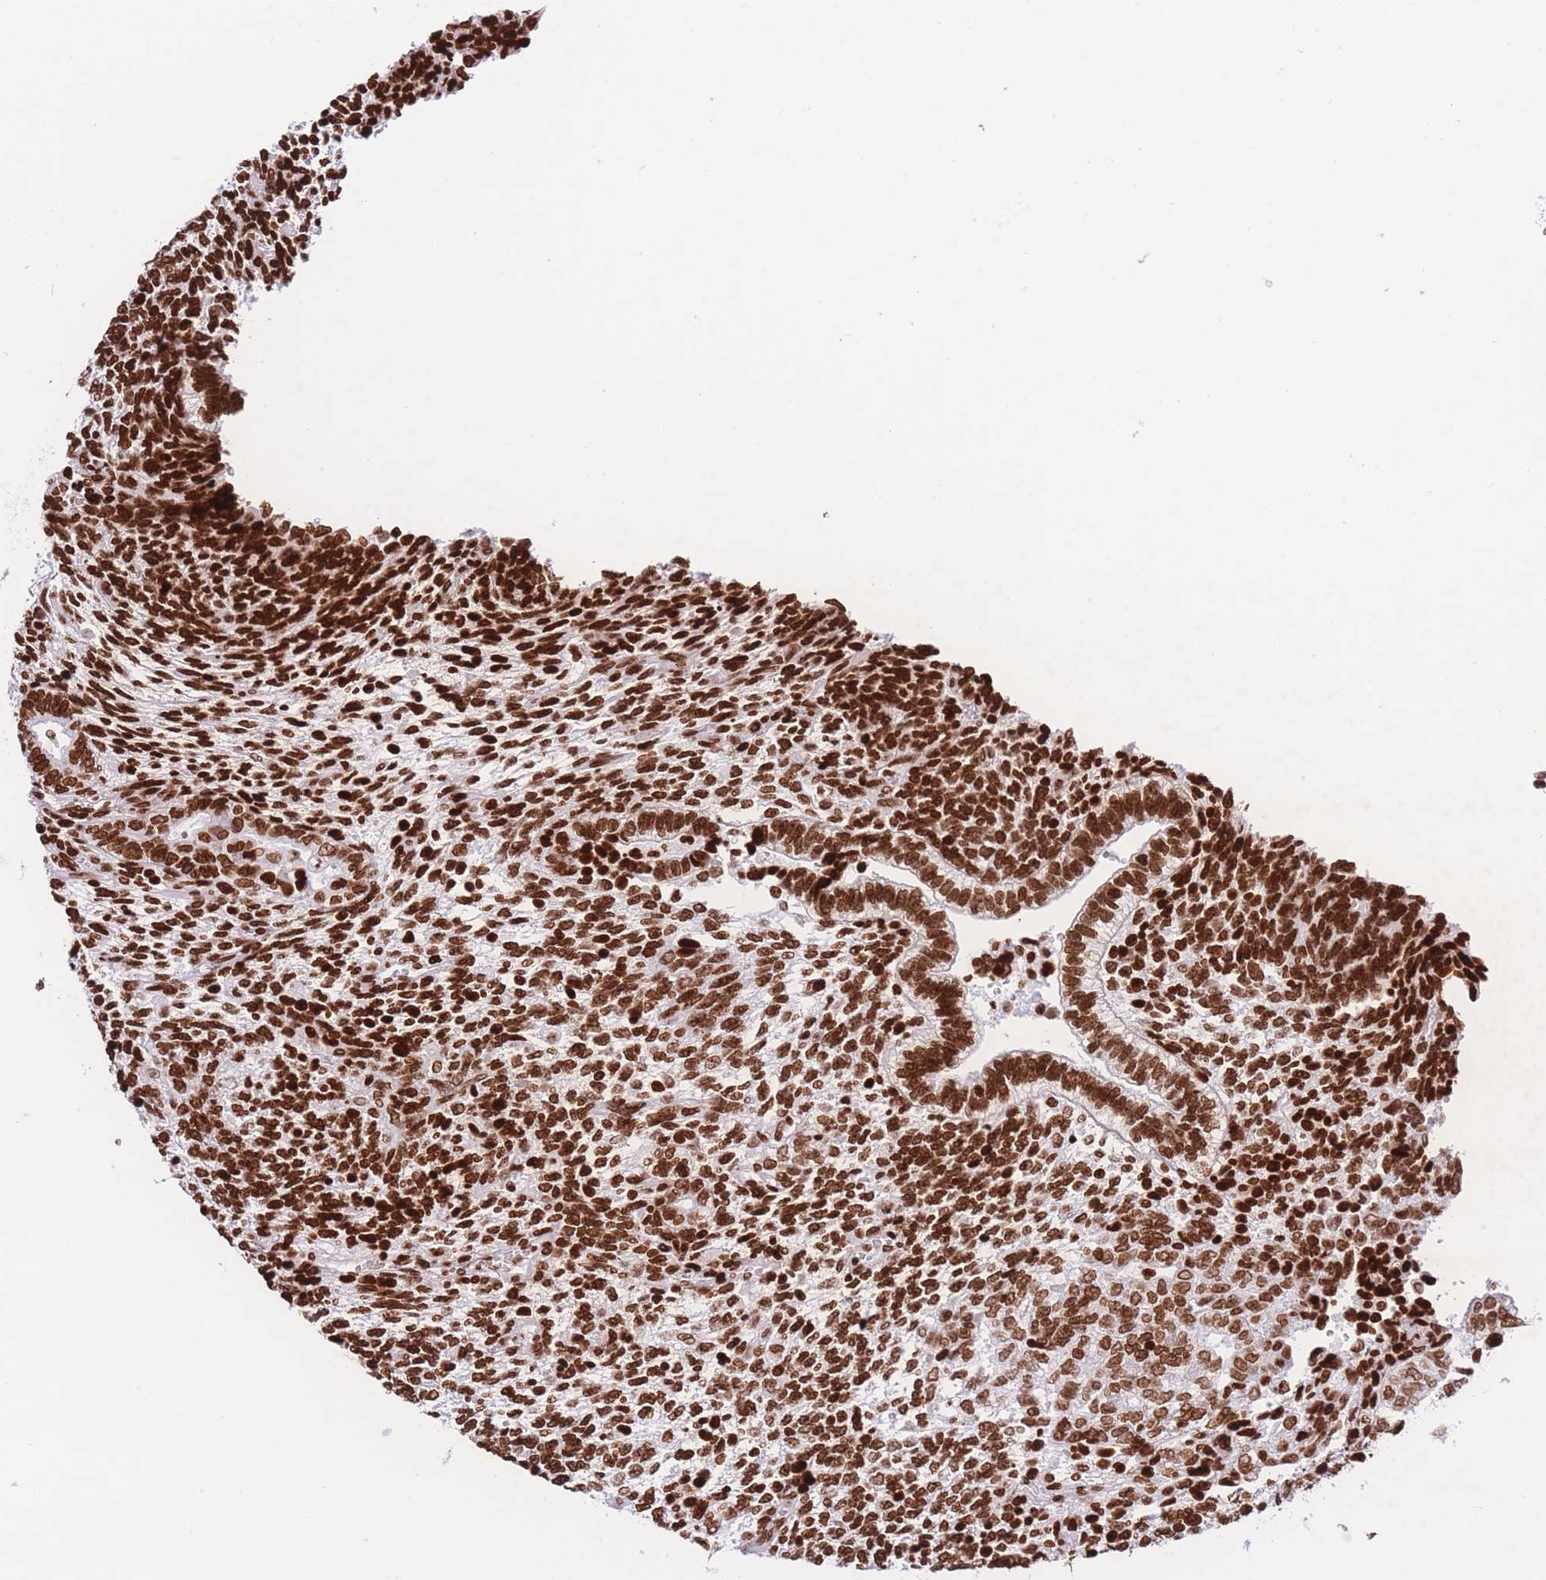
{"staining": {"intensity": "strong", "quantity": ">75%", "location": "nuclear"}, "tissue": "testis cancer", "cell_type": "Tumor cells", "image_type": "cancer", "snomed": [{"axis": "morphology", "description": "Carcinoma, Embryonal, NOS"}, {"axis": "topography", "description": "Testis"}], "caption": "High-magnification brightfield microscopy of testis embryonal carcinoma stained with DAB (brown) and counterstained with hematoxylin (blue). tumor cells exhibit strong nuclear expression is appreciated in approximately>75% of cells.", "gene": "H2BC11", "patient": {"sex": "male", "age": 23}}